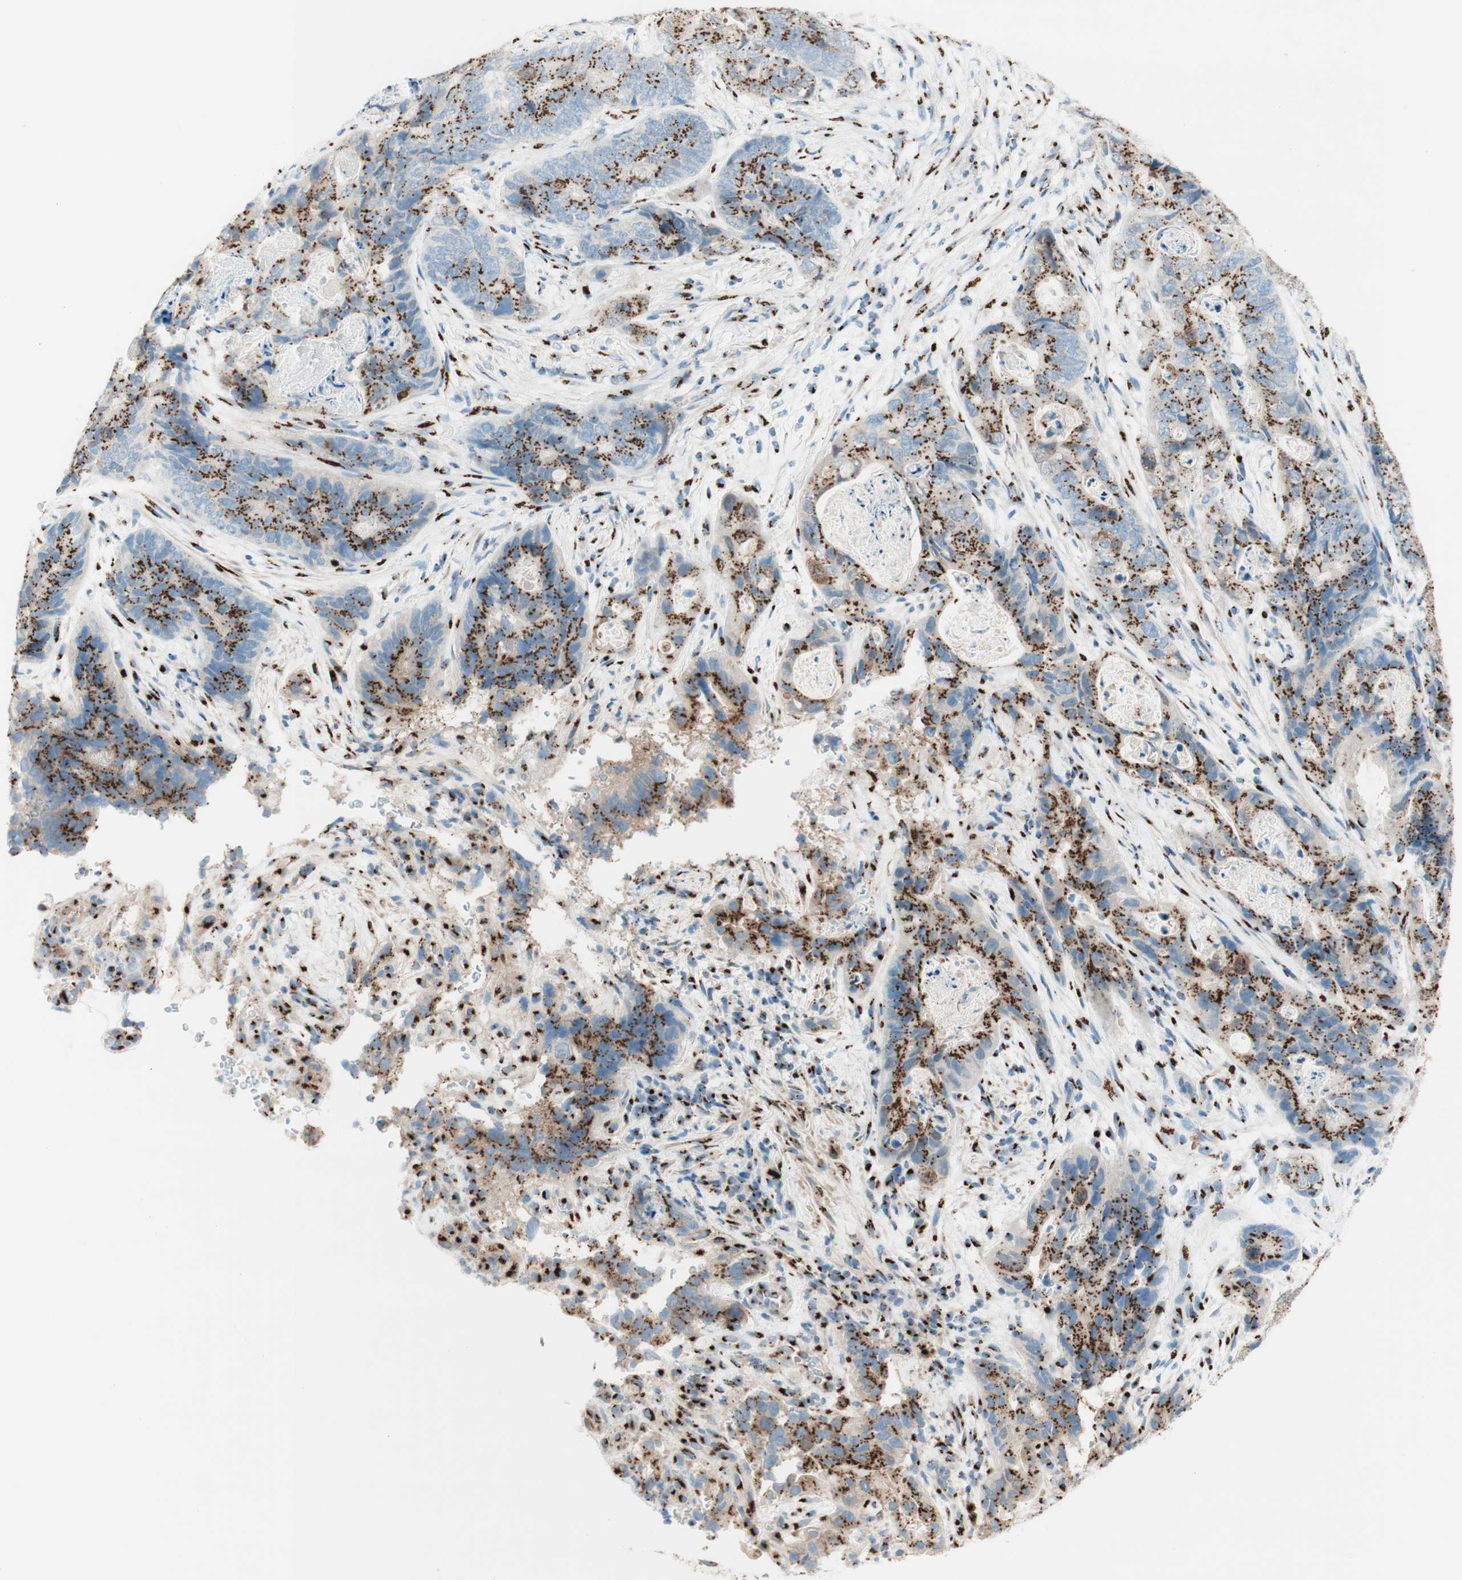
{"staining": {"intensity": "strong", "quantity": ">75%", "location": "cytoplasmic/membranous"}, "tissue": "stomach cancer", "cell_type": "Tumor cells", "image_type": "cancer", "snomed": [{"axis": "morphology", "description": "Adenocarcinoma, NOS"}, {"axis": "topography", "description": "Stomach"}], "caption": "Human stomach cancer (adenocarcinoma) stained with a protein marker displays strong staining in tumor cells.", "gene": "GOLGB1", "patient": {"sex": "female", "age": 89}}